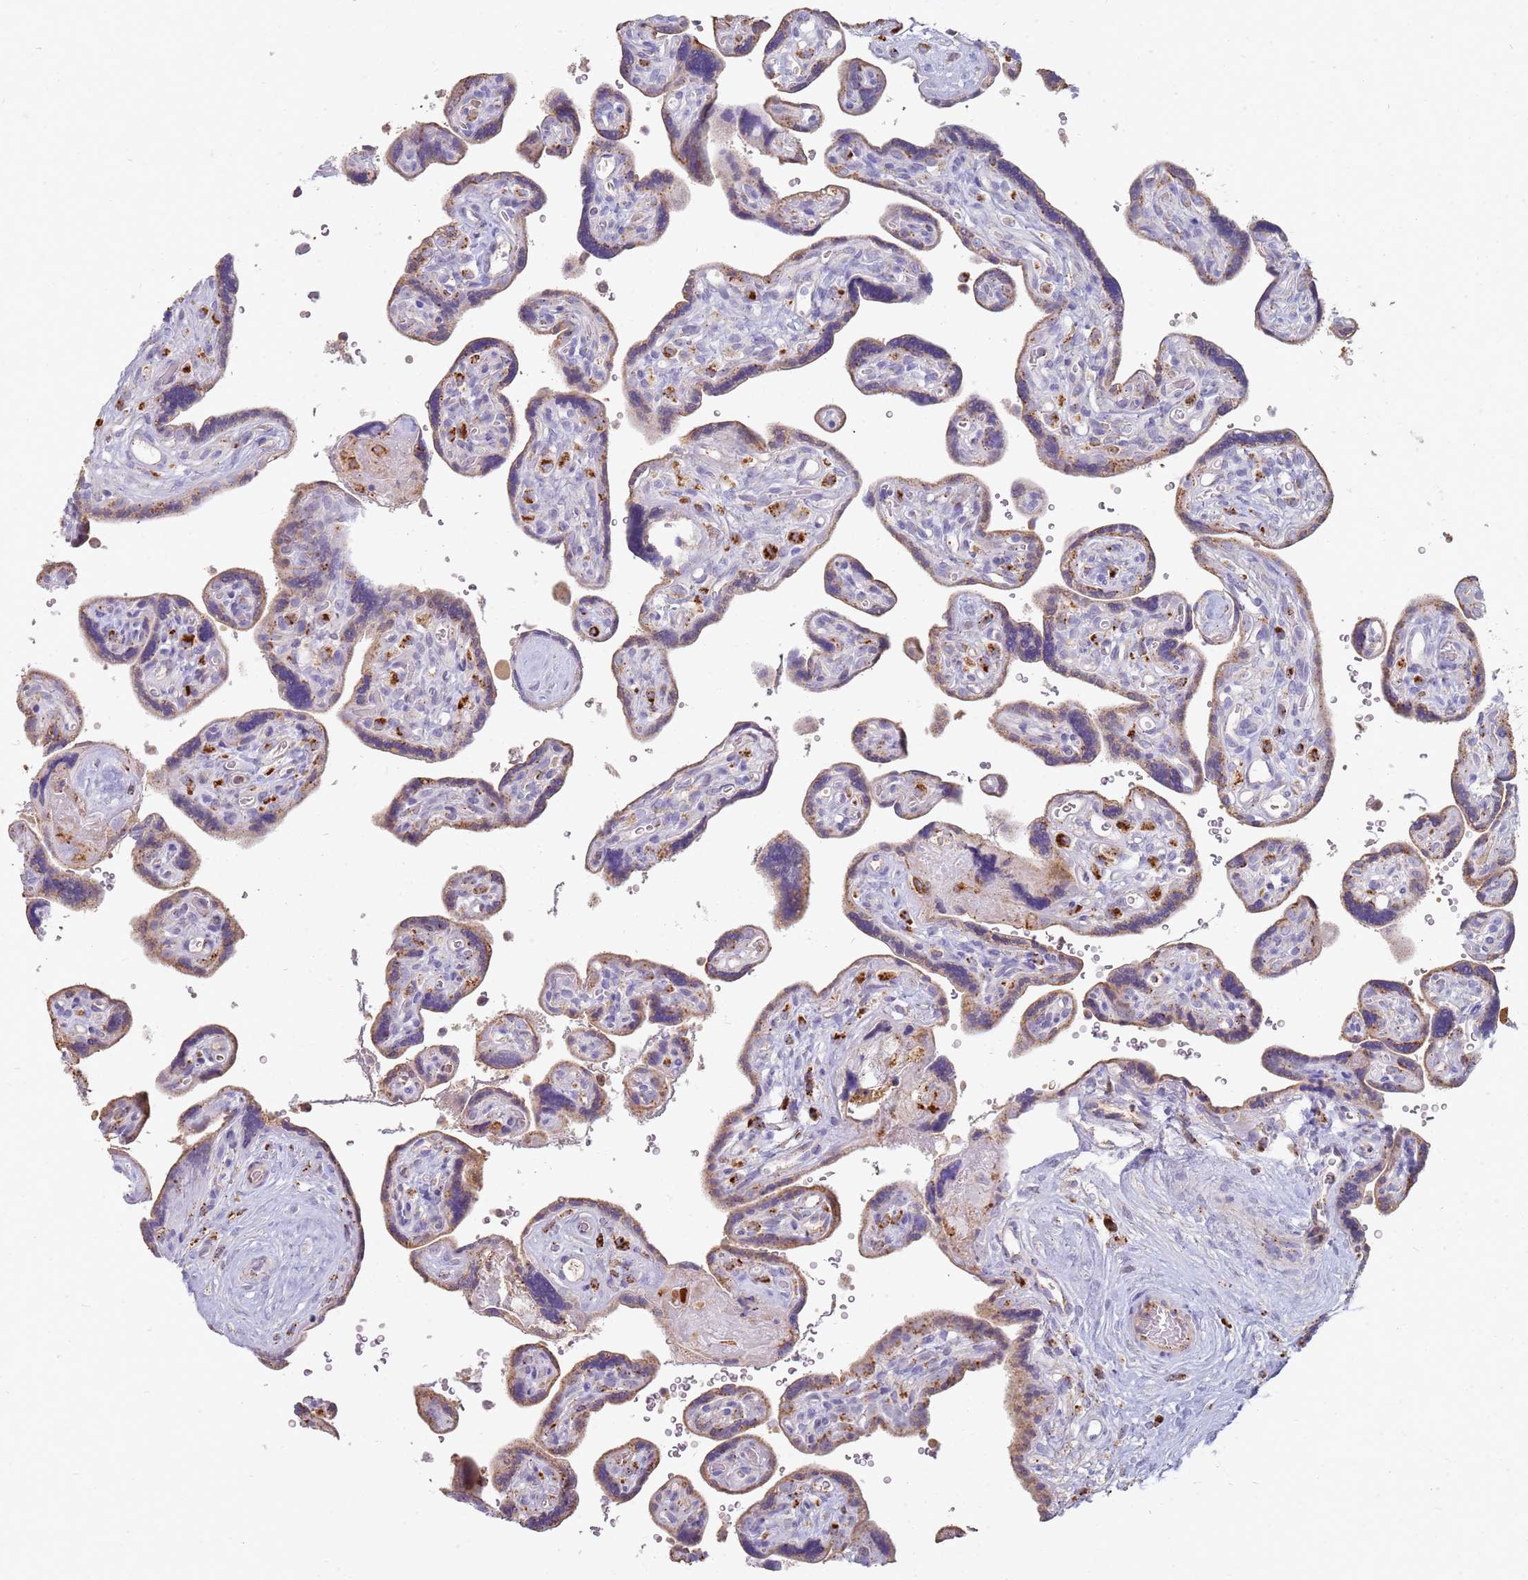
{"staining": {"intensity": "moderate", "quantity": "25%-75%", "location": "cytoplasmic/membranous"}, "tissue": "placenta", "cell_type": "Decidual cells", "image_type": "normal", "snomed": [{"axis": "morphology", "description": "Normal tissue, NOS"}, {"axis": "topography", "description": "Placenta"}], "caption": "Immunohistochemistry (IHC) (DAB) staining of benign human placenta demonstrates moderate cytoplasmic/membranous protein expression in about 25%-75% of decidual cells.", "gene": "TMEM229B", "patient": {"sex": "female", "age": 39}}